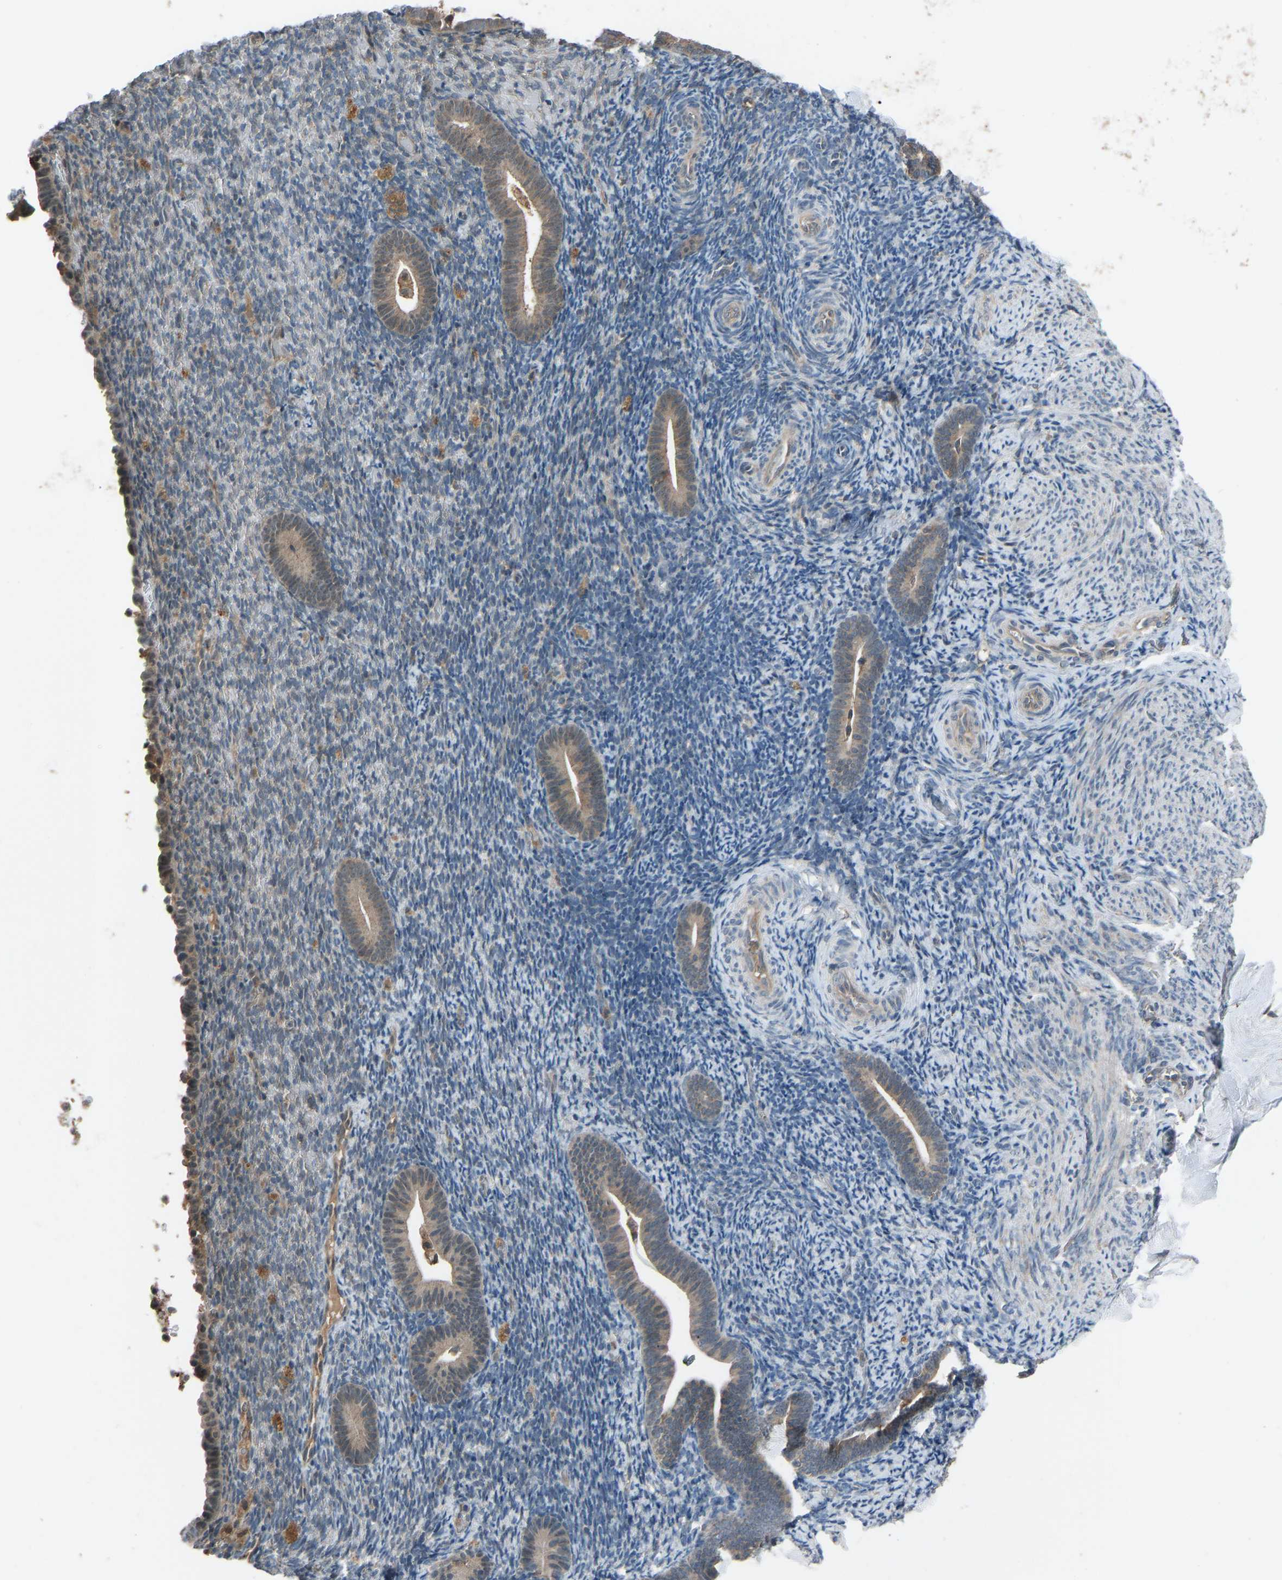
{"staining": {"intensity": "weak", "quantity": "<25%", "location": "cytoplasmic/membranous"}, "tissue": "endometrium", "cell_type": "Cells in endometrial stroma", "image_type": "normal", "snomed": [{"axis": "morphology", "description": "Normal tissue, NOS"}, {"axis": "topography", "description": "Endometrium"}], "caption": "An IHC image of normal endometrium is shown. There is no staining in cells in endometrial stroma of endometrium. The staining is performed using DAB brown chromogen with nuclei counter-stained in using hematoxylin.", "gene": "SLC43A1", "patient": {"sex": "female", "age": 51}}